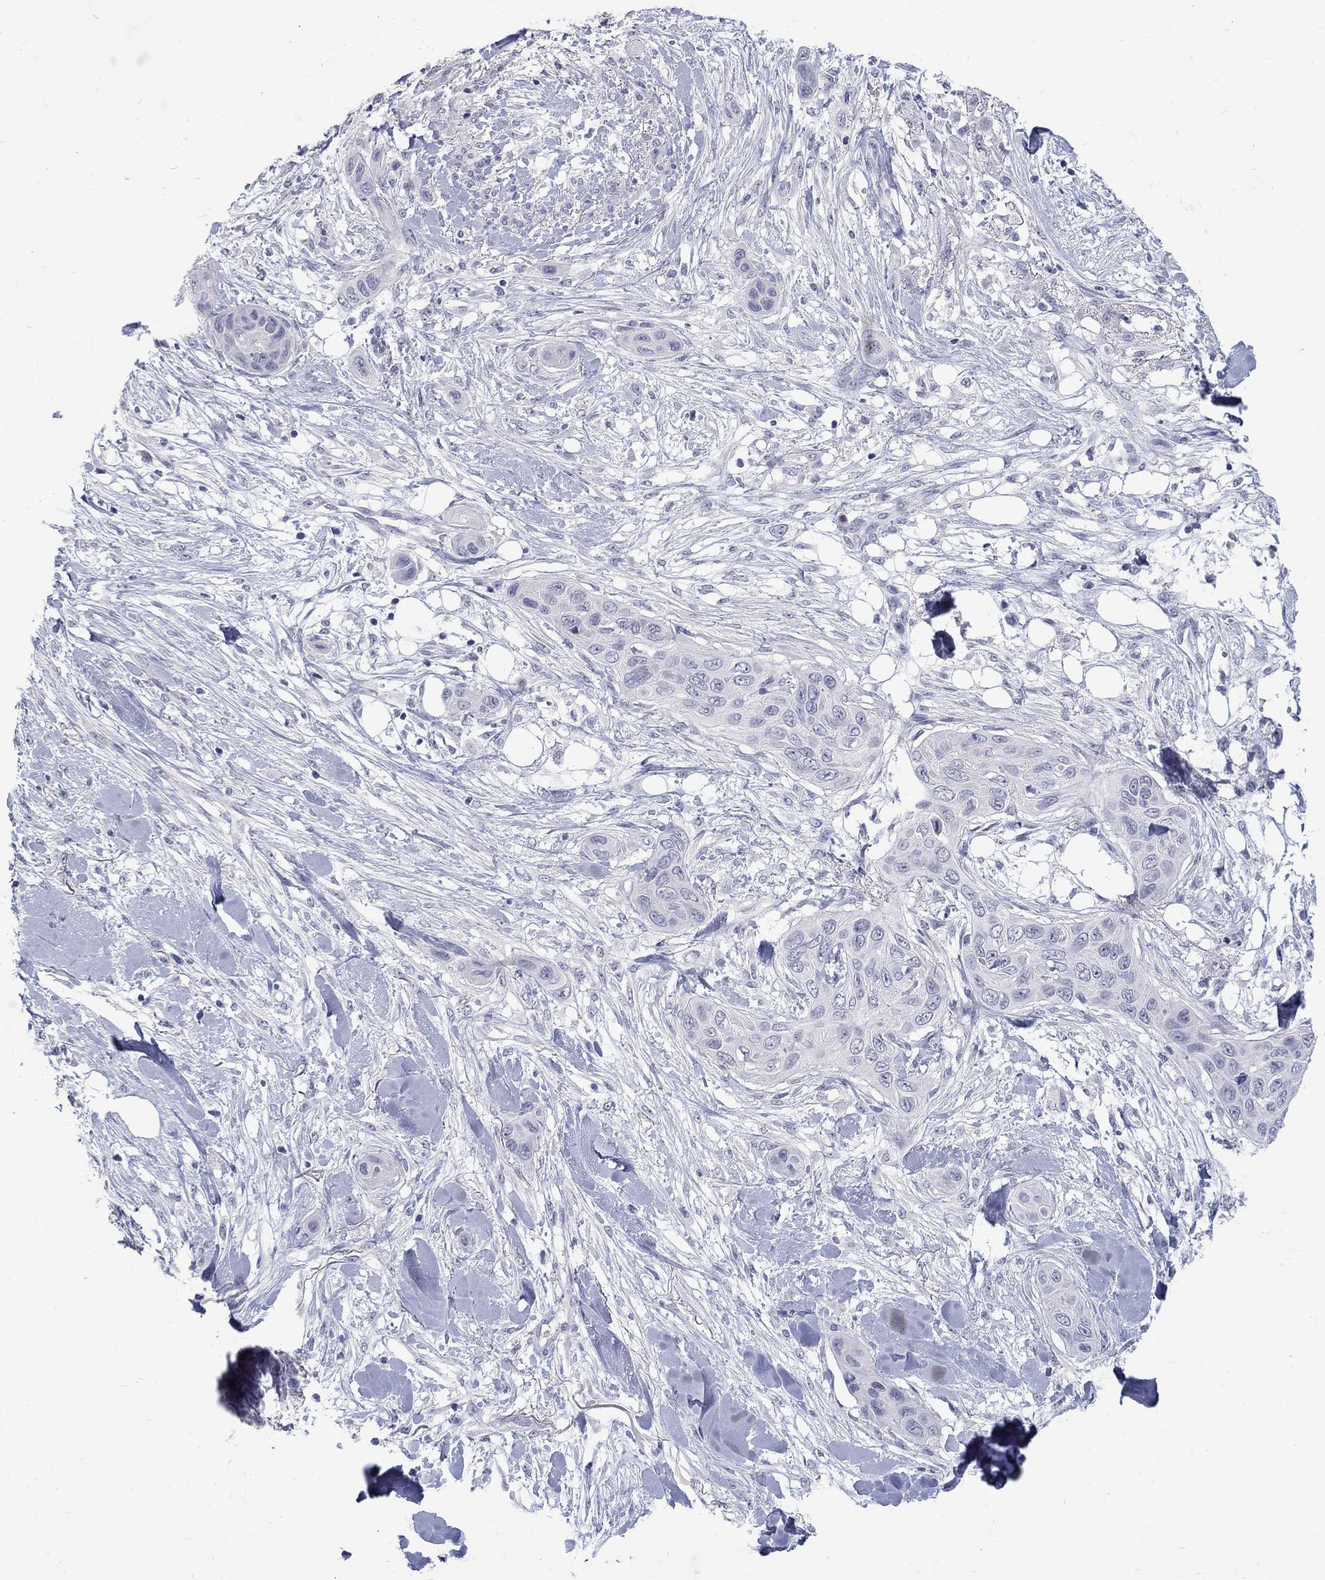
{"staining": {"intensity": "negative", "quantity": "none", "location": "none"}, "tissue": "skin cancer", "cell_type": "Tumor cells", "image_type": "cancer", "snomed": [{"axis": "morphology", "description": "Squamous cell carcinoma, NOS"}, {"axis": "topography", "description": "Skin"}], "caption": "A photomicrograph of human skin cancer is negative for staining in tumor cells. (DAB (3,3'-diaminobenzidine) immunohistochemistry with hematoxylin counter stain).", "gene": "CTNND2", "patient": {"sex": "male", "age": 78}}